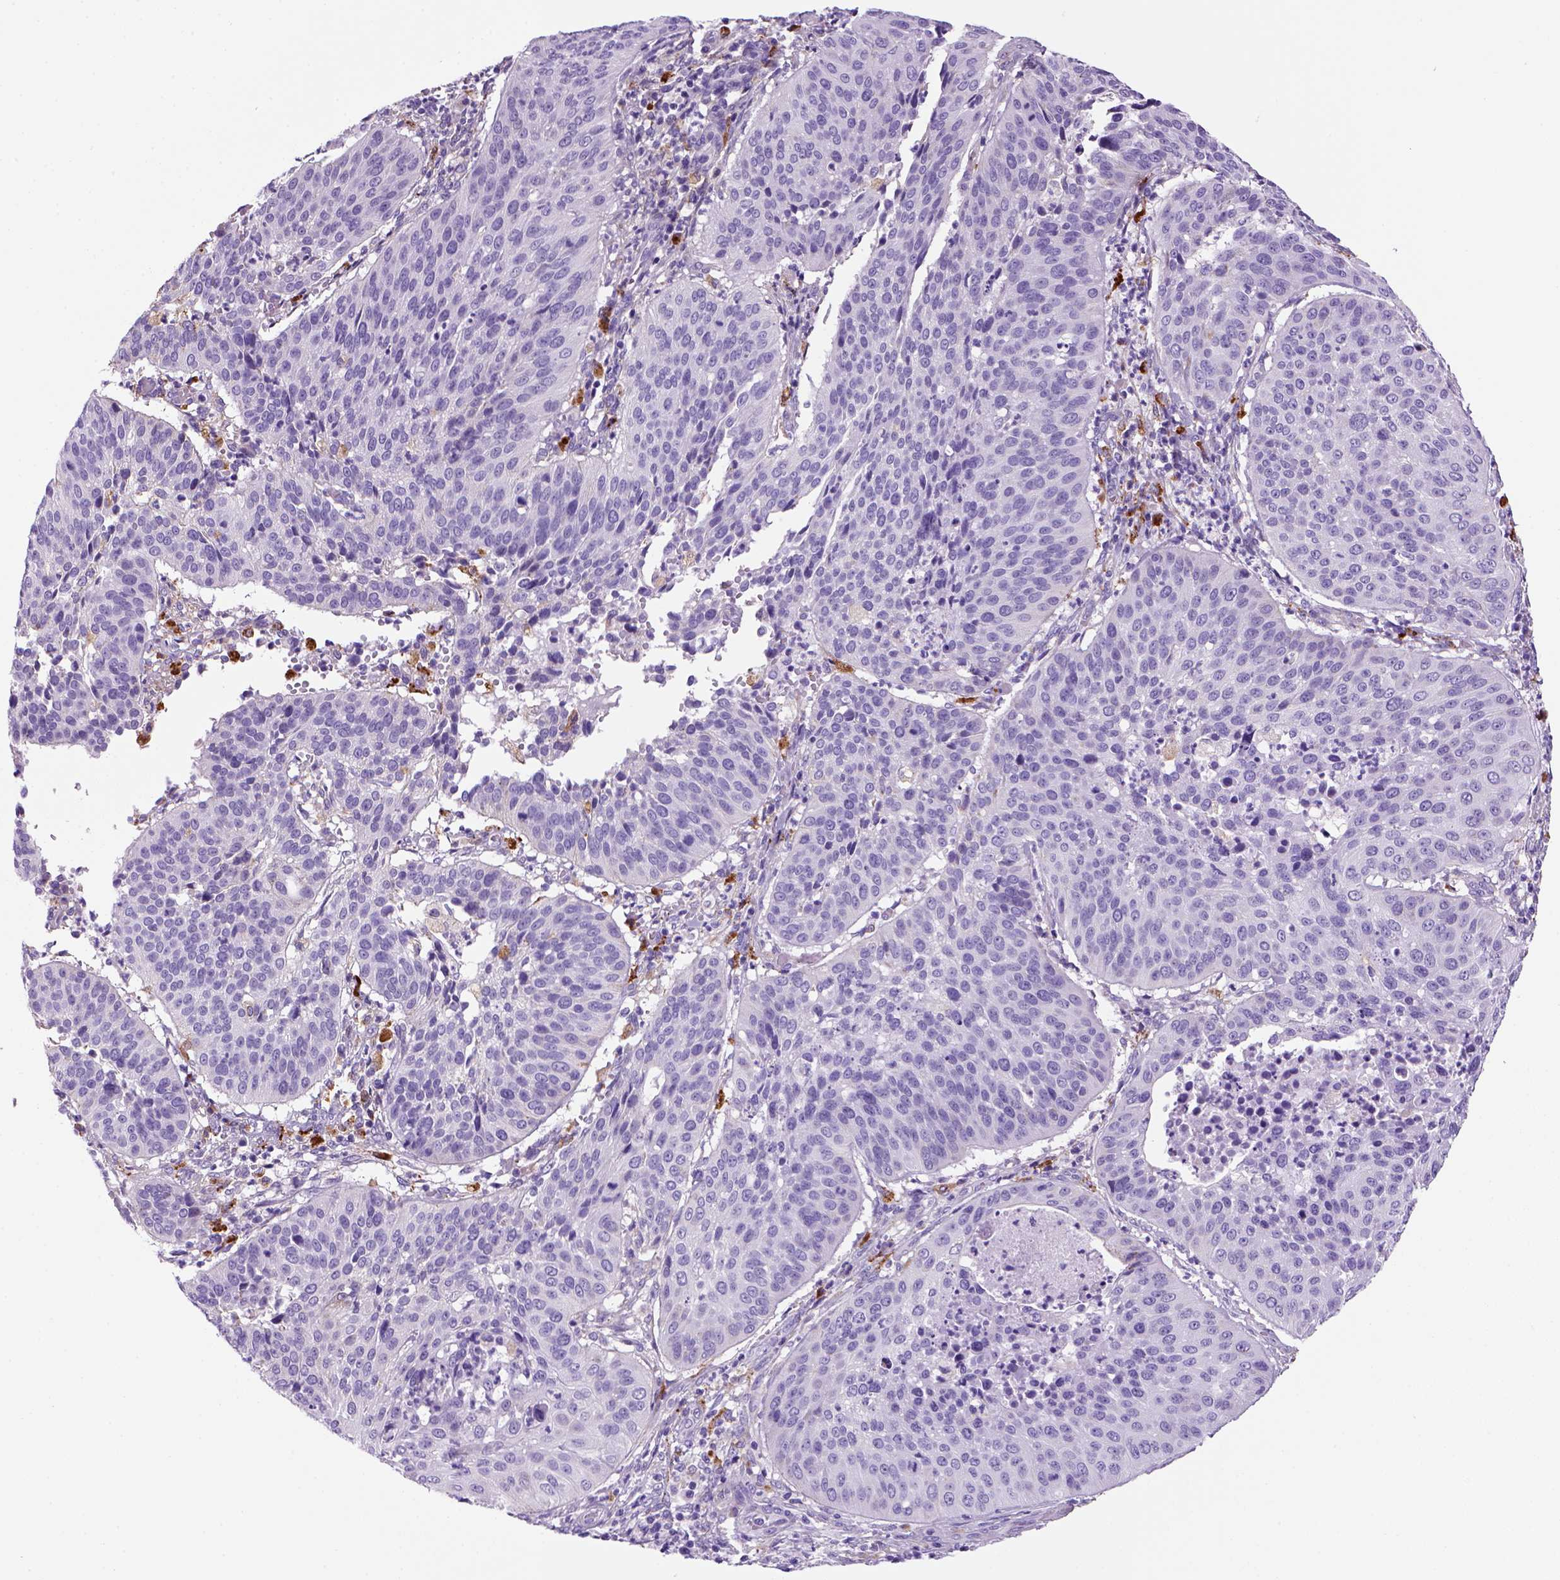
{"staining": {"intensity": "negative", "quantity": "none", "location": "none"}, "tissue": "cervical cancer", "cell_type": "Tumor cells", "image_type": "cancer", "snomed": [{"axis": "morphology", "description": "Normal tissue, NOS"}, {"axis": "morphology", "description": "Squamous cell carcinoma, NOS"}, {"axis": "topography", "description": "Cervix"}], "caption": "Tumor cells are negative for protein expression in human cervical cancer.", "gene": "ARHGEF33", "patient": {"sex": "female", "age": 39}}